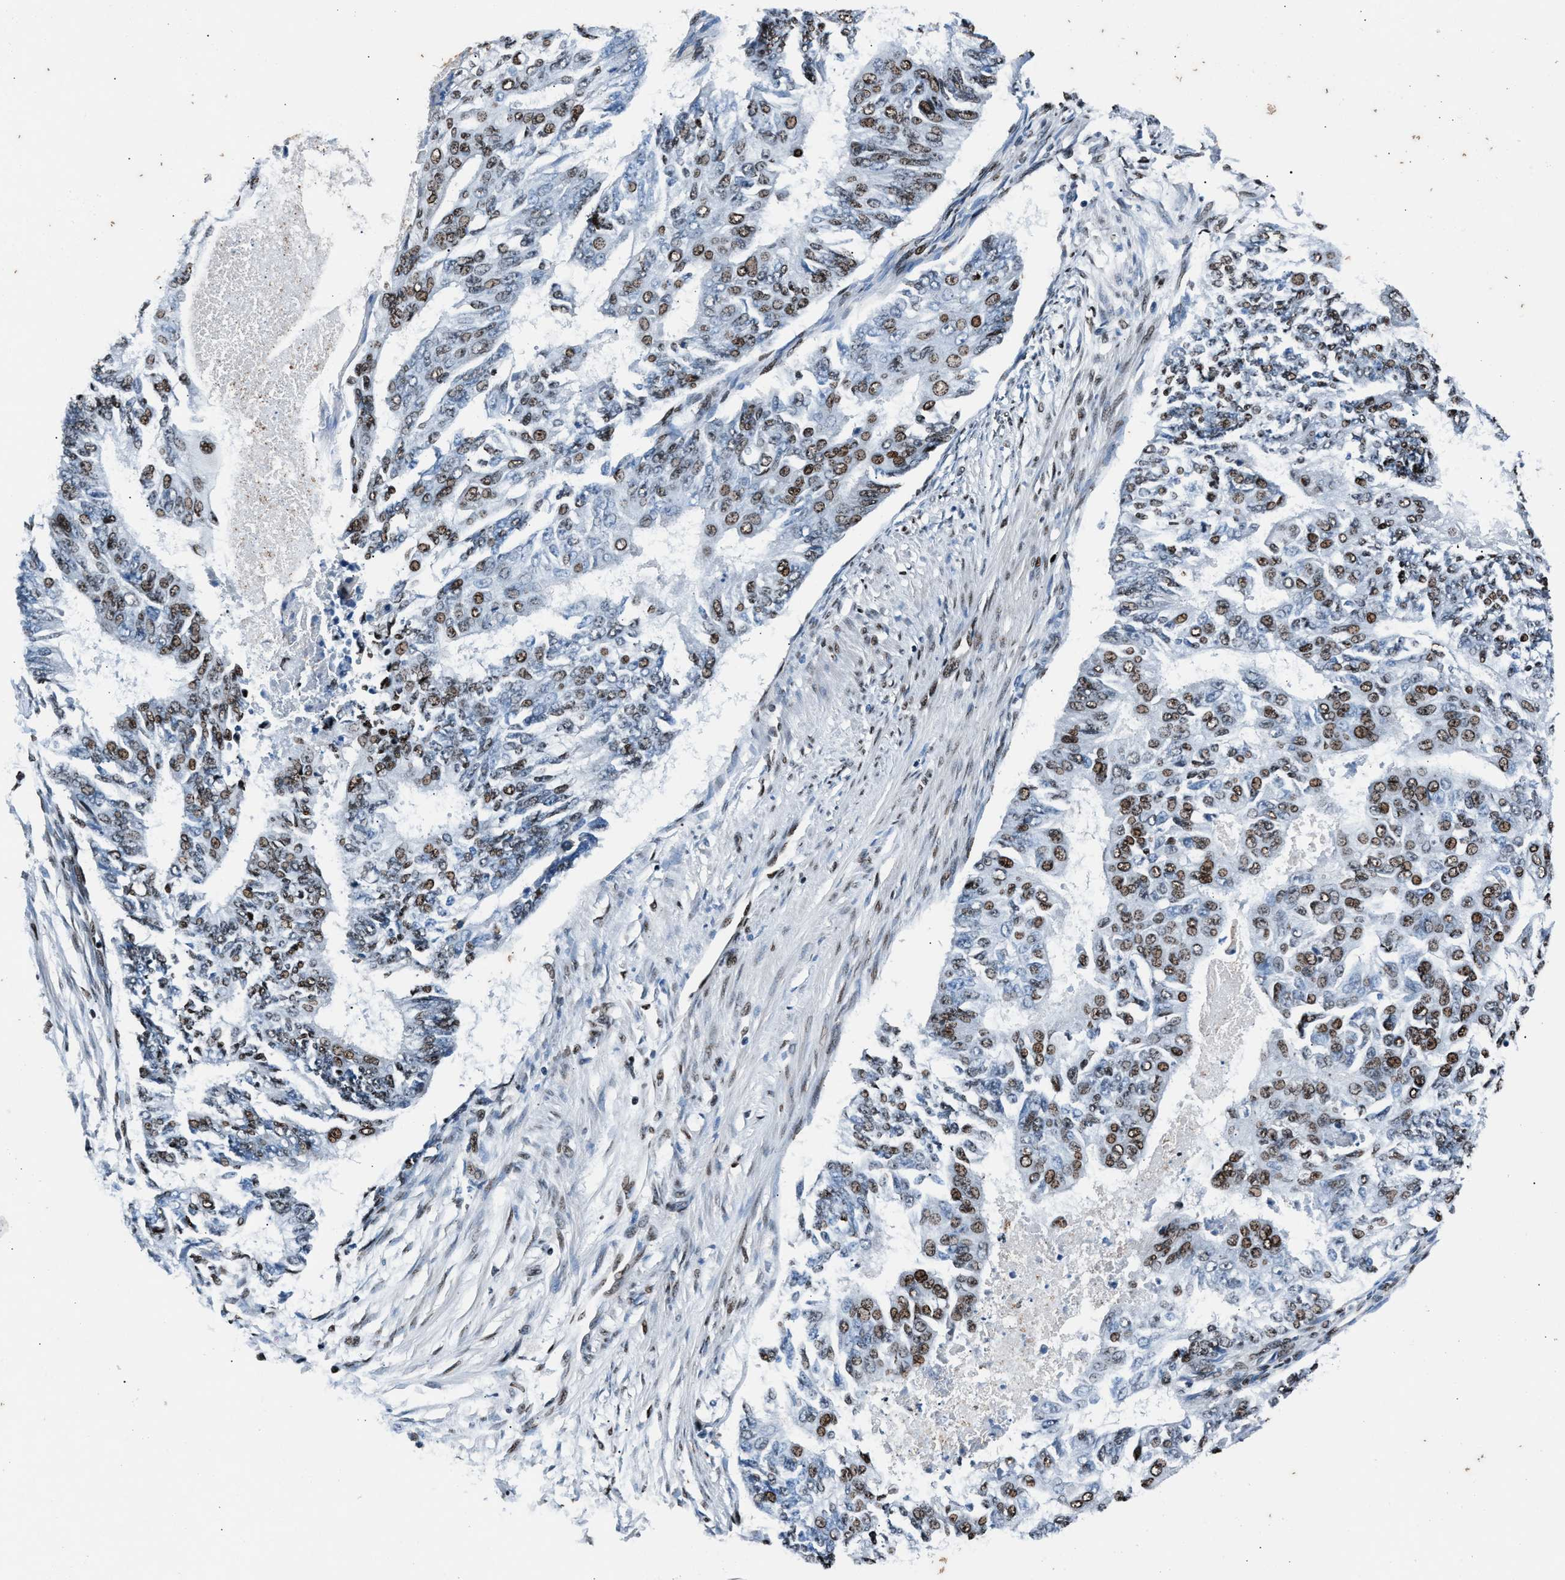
{"staining": {"intensity": "moderate", "quantity": "25%-75%", "location": "nuclear"}, "tissue": "endometrial cancer", "cell_type": "Tumor cells", "image_type": "cancer", "snomed": [{"axis": "morphology", "description": "Adenocarcinoma, NOS"}, {"axis": "topography", "description": "Endometrium"}], "caption": "Immunohistochemistry (IHC) staining of endometrial adenocarcinoma, which demonstrates medium levels of moderate nuclear staining in approximately 25%-75% of tumor cells indicating moderate nuclear protein positivity. The staining was performed using DAB (brown) for protein detection and nuclei were counterstained in hematoxylin (blue).", "gene": "PRRC2B", "patient": {"sex": "female", "age": 32}}